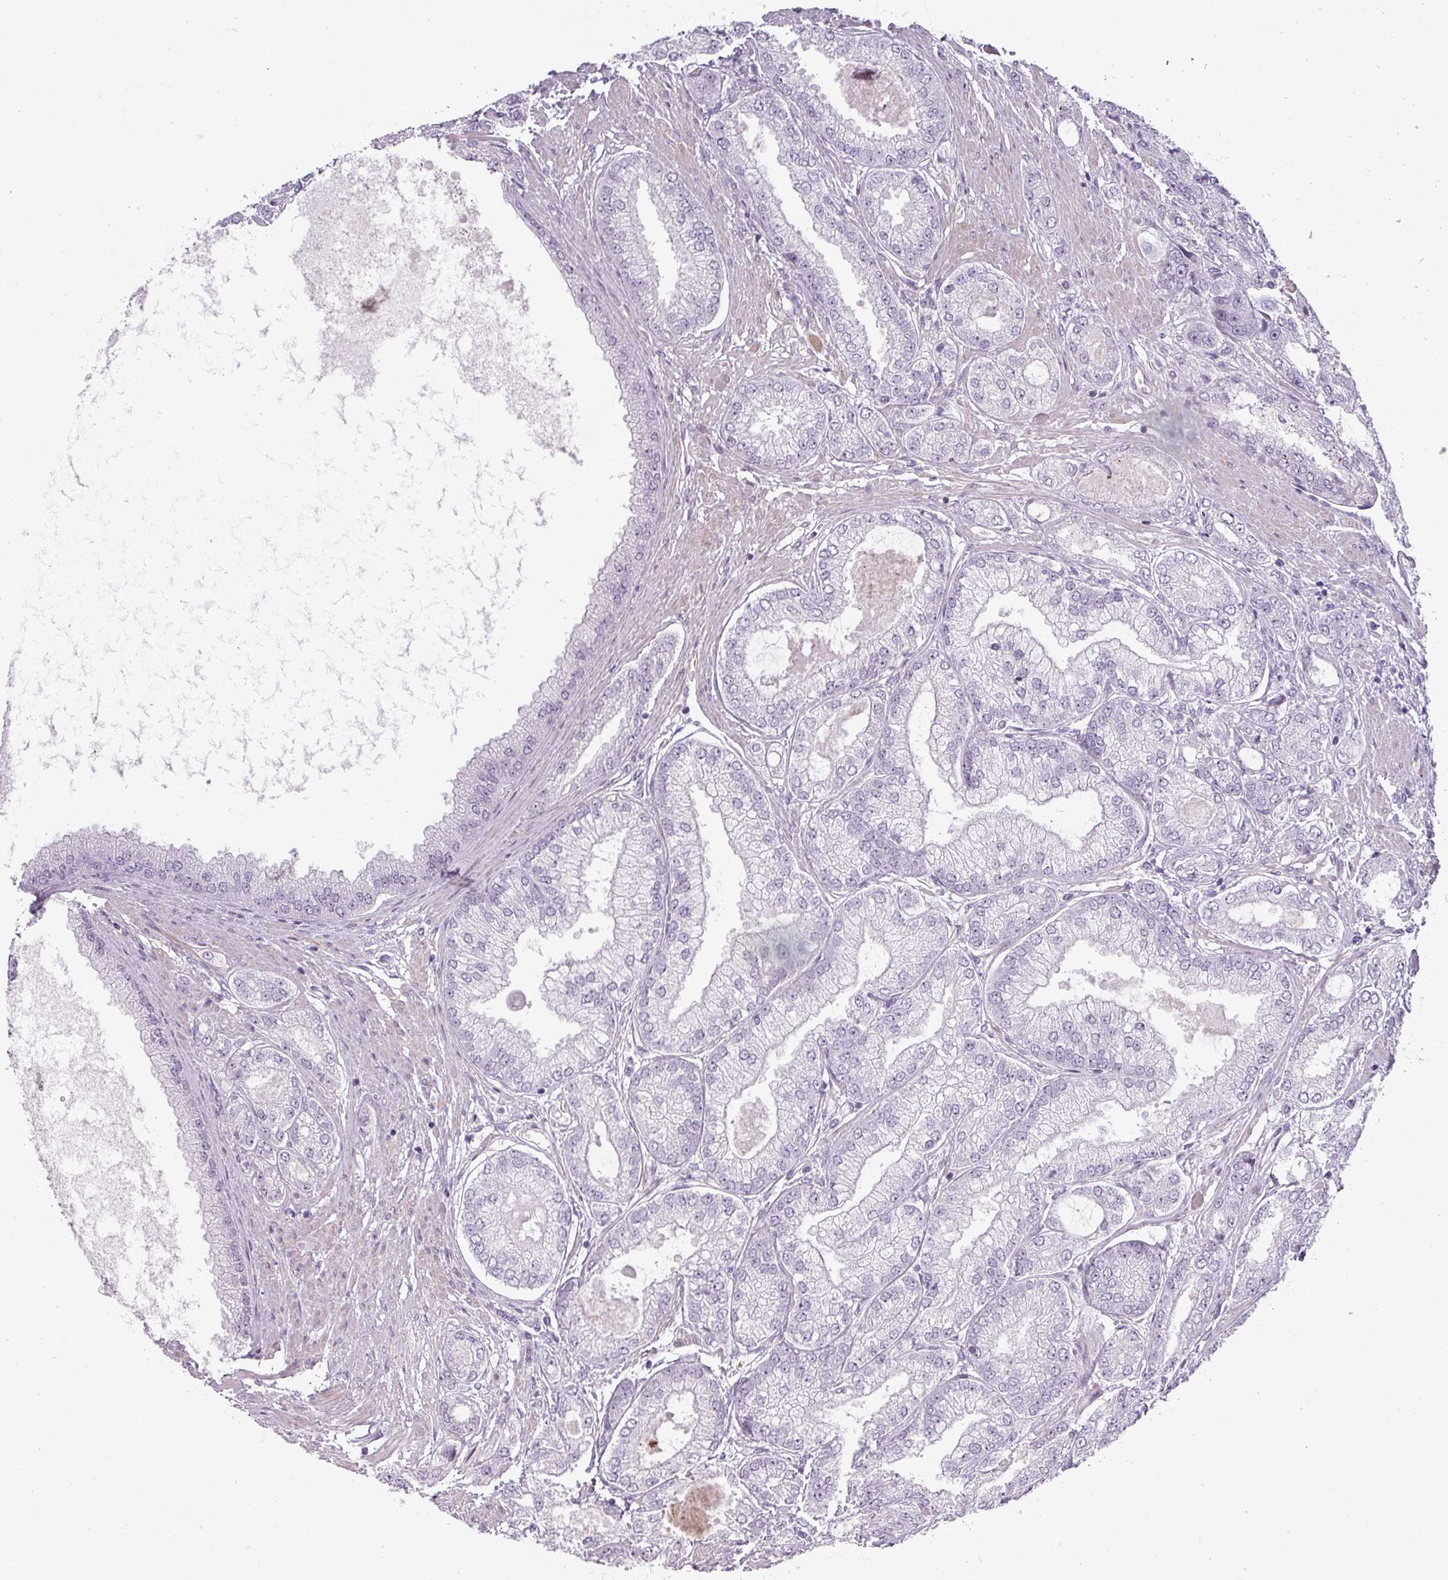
{"staining": {"intensity": "negative", "quantity": "none", "location": "none"}, "tissue": "prostate cancer", "cell_type": "Tumor cells", "image_type": "cancer", "snomed": [{"axis": "morphology", "description": "Adenocarcinoma, High grade"}, {"axis": "topography", "description": "Prostate"}], "caption": "There is no significant positivity in tumor cells of prostate cancer (high-grade adenocarcinoma). (DAB (3,3'-diaminobenzidine) IHC with hematoxylin counter stain).", "gene": "CHRDL1", "patient": {"sex": "male", "age": 71}}